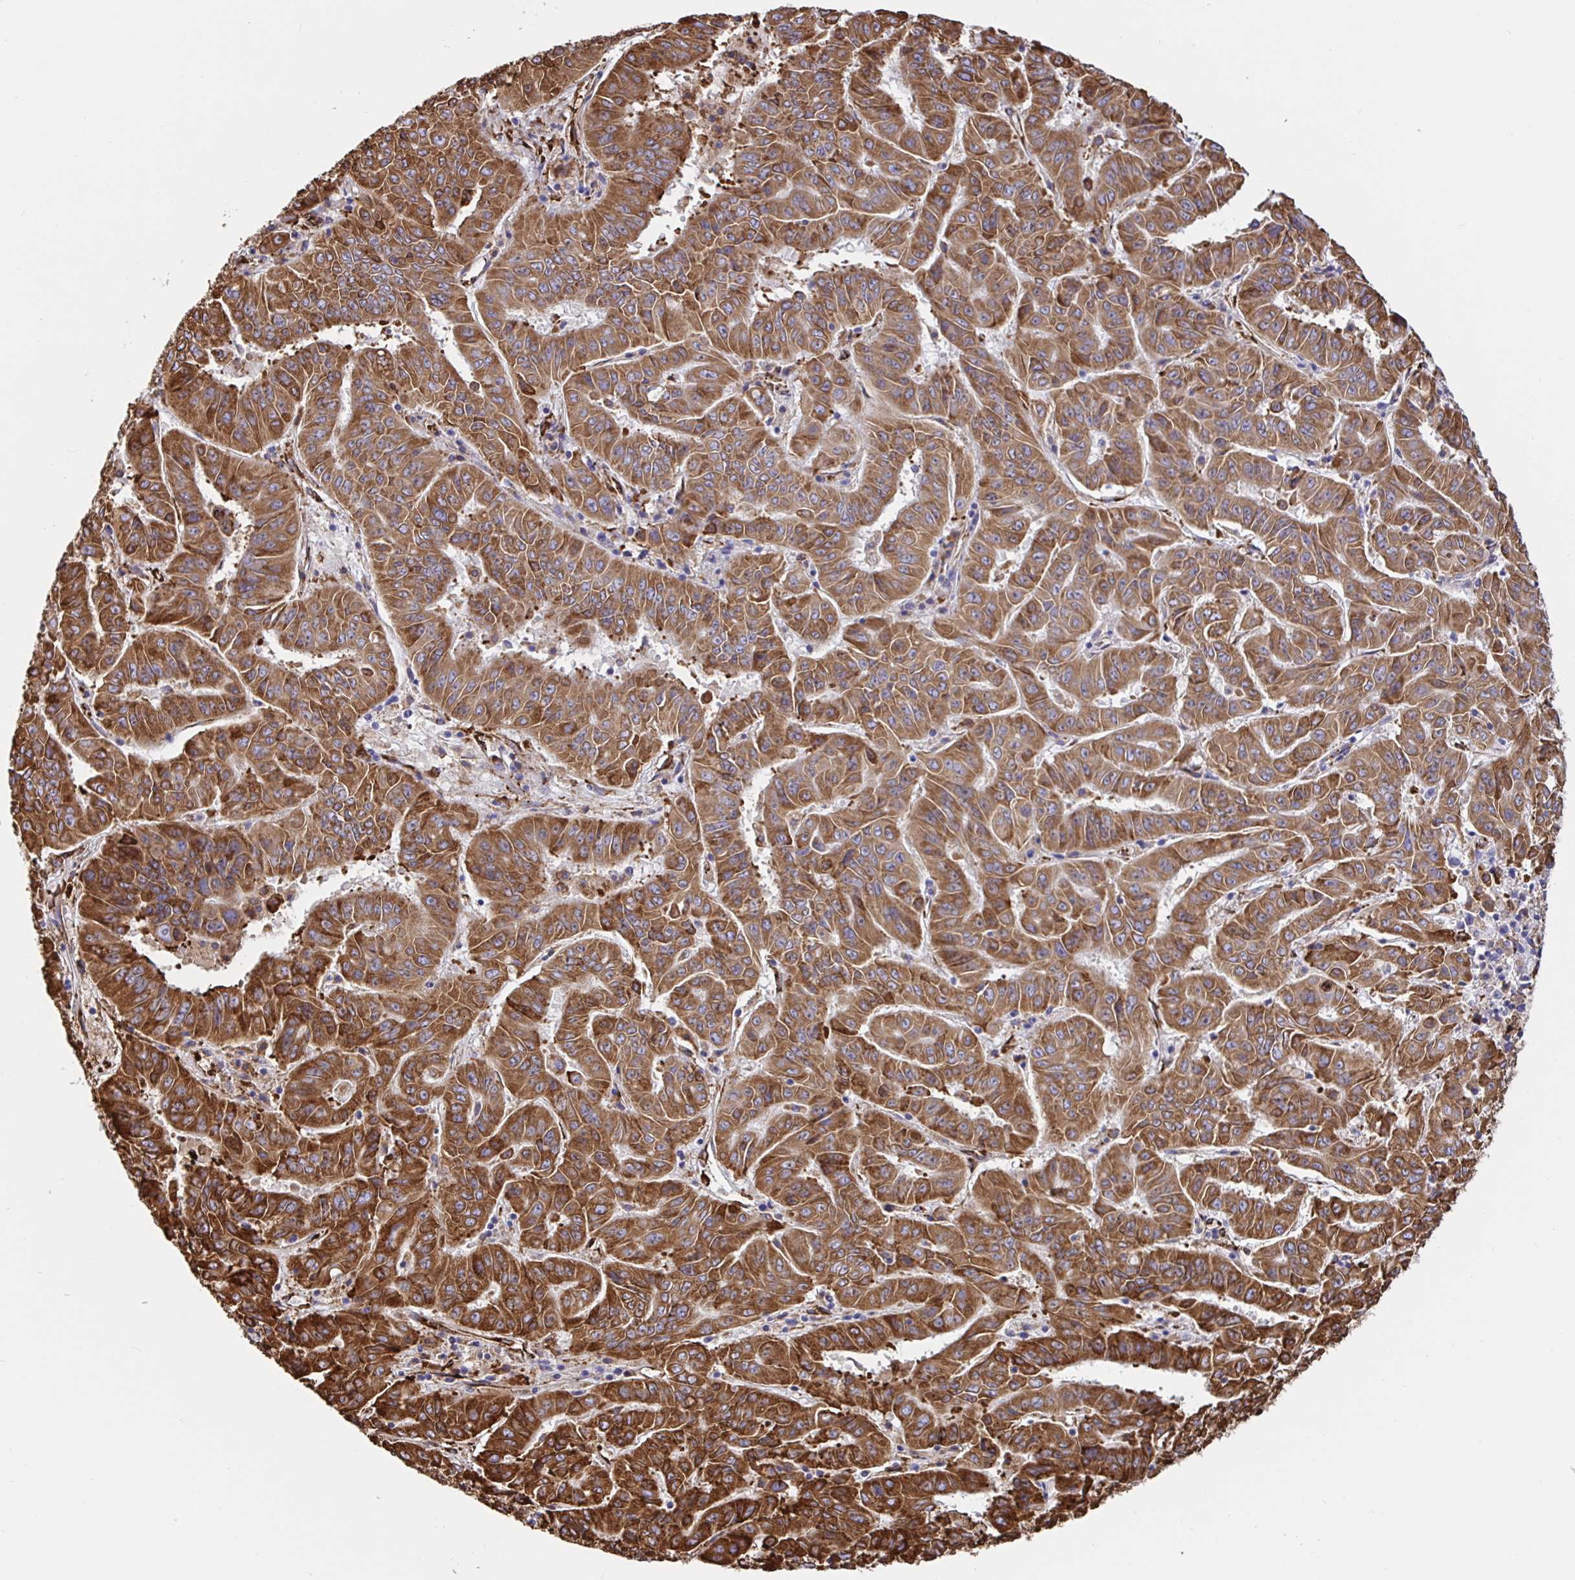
{"staining": {"intensity": "strong", "quantity": ">75%", "location": "cytoplasmic/membranous"}, "tissue": "pancreatic cancer", "cell_type": "Tumor cells", "image_type": "cancer", "snomed": [{"axis": "morphology", "description": "Adenocarcinoma, NOS"}, {"axis": "topography", "description": "Pancreas"}], "caption": "Strong cytoplasmic/membranous positivity for a protein is appreciated in about >75% of tumor cells of pancreatic cancer (adenocarcinoma) using immunohistochemistry.", "gene": "MAOA", "patient": {"sex": "male", "age": 63}}